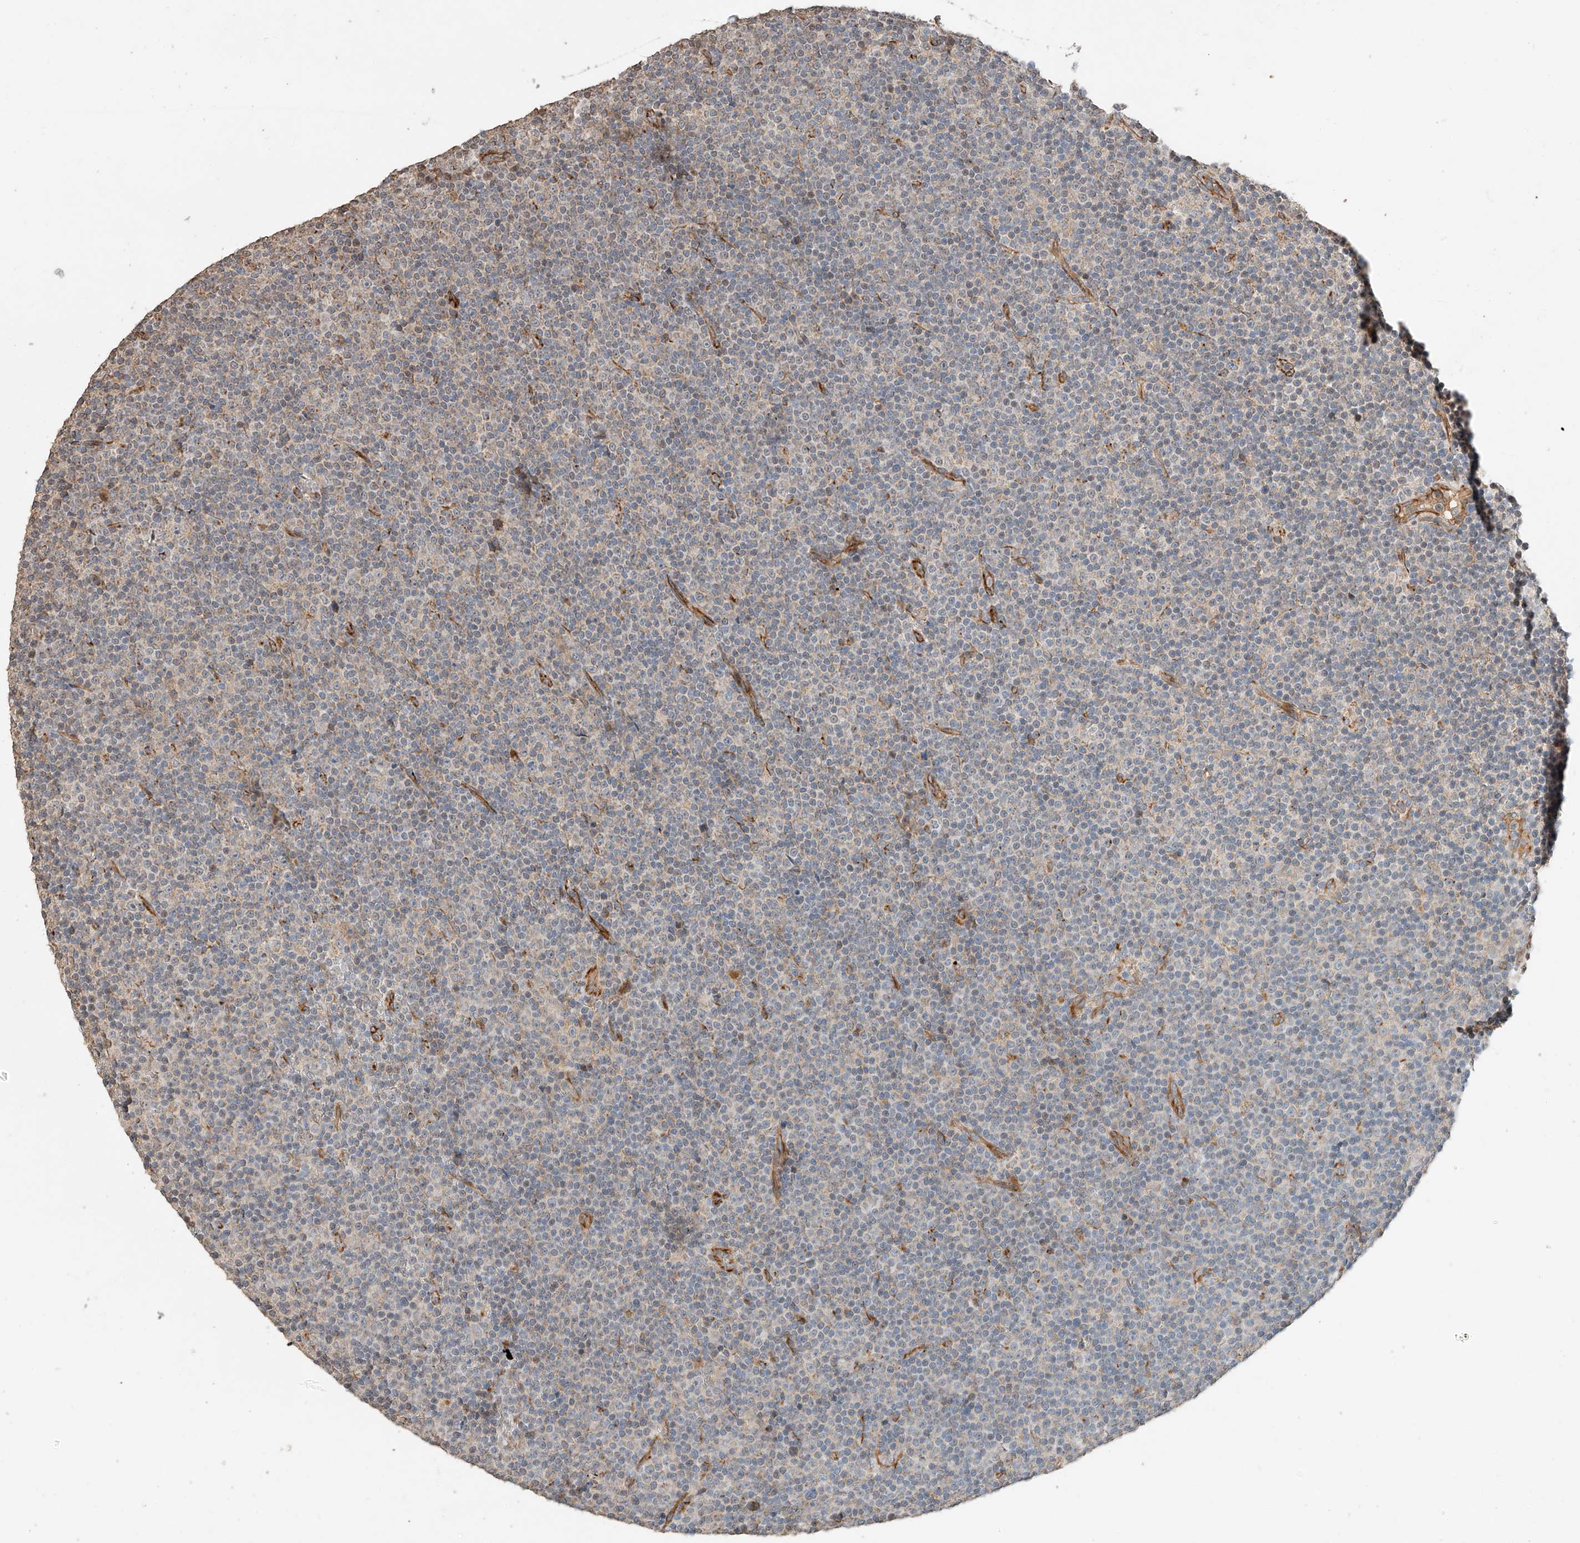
{"staining": {"intensity": "negative", "quantity": "none", "location": "none"}, "tissue": "lymphoma", "cell_type": "Tumor cells", "image_type": "cancer", "snomed": [{"axis": "morphology", "description": "Malignant lymphoma, non-Hodgkin's type, Low grade"}, {"axis": "topography", "description": "Lymph node"}], "caption": "Tumor cells show no significant expression in lymphoma.", "gene": "SUSD6", "patient": {"sex": "female", "age": 67}}